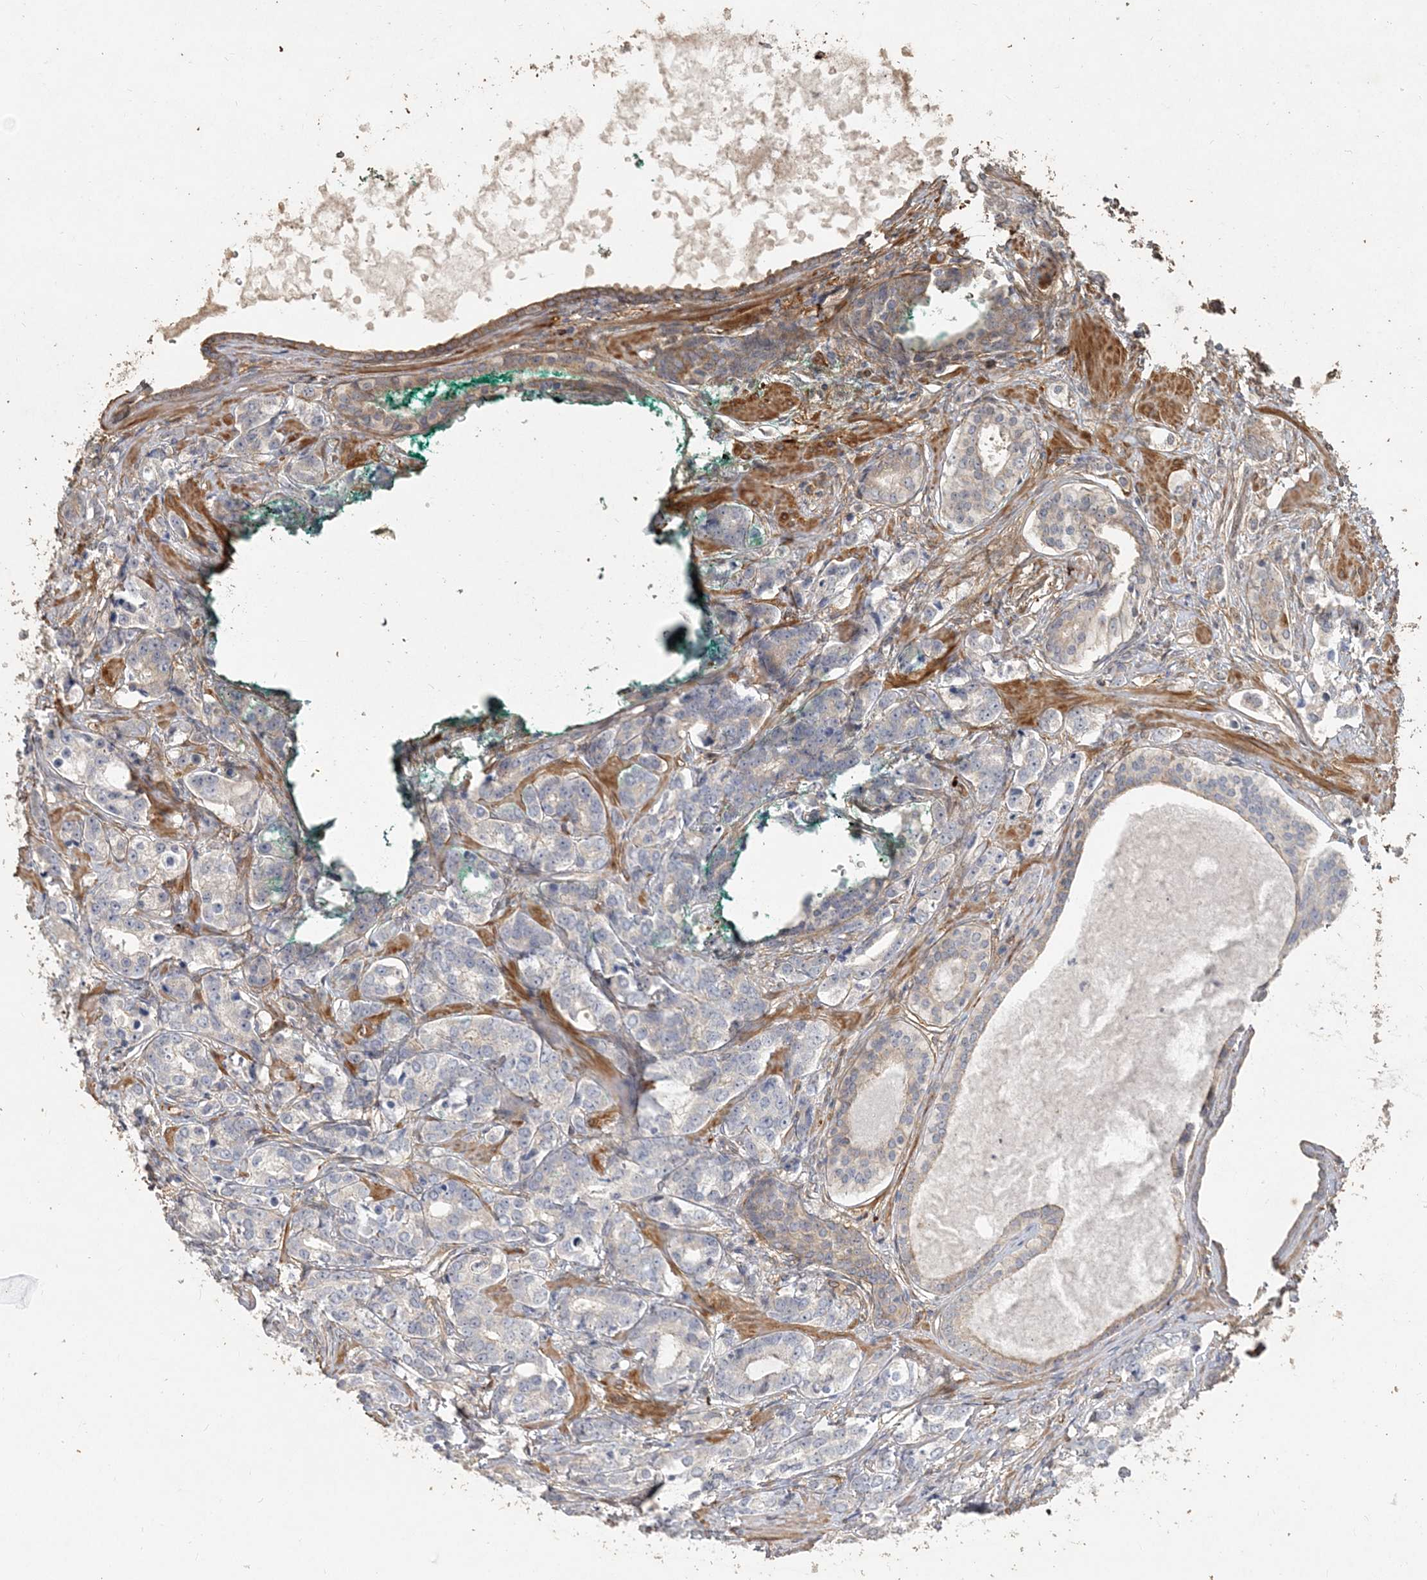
{"staining": {"intensity": "moderate", "quantity": "25%-75%", "location": "cytoplasmic/membranous"}, "tissue": "prostate cancer", "cell_type": "Tumor cells", "image_type": "cancer", "snomed": [{"axis": "morphology", "description": "Adenocarcinoma, High grade"}, {"axis": "topography", "description": "Prostate"}], "caption": "Tumor cells exhibit medium levels of moderate cytoplasmic/membranous positivity in approximately 25%-75% of cells in human high-grade adenocarcinoma (prostate).", "gene": "RNF145", "patient": {"sex": "male", "age": 62}}